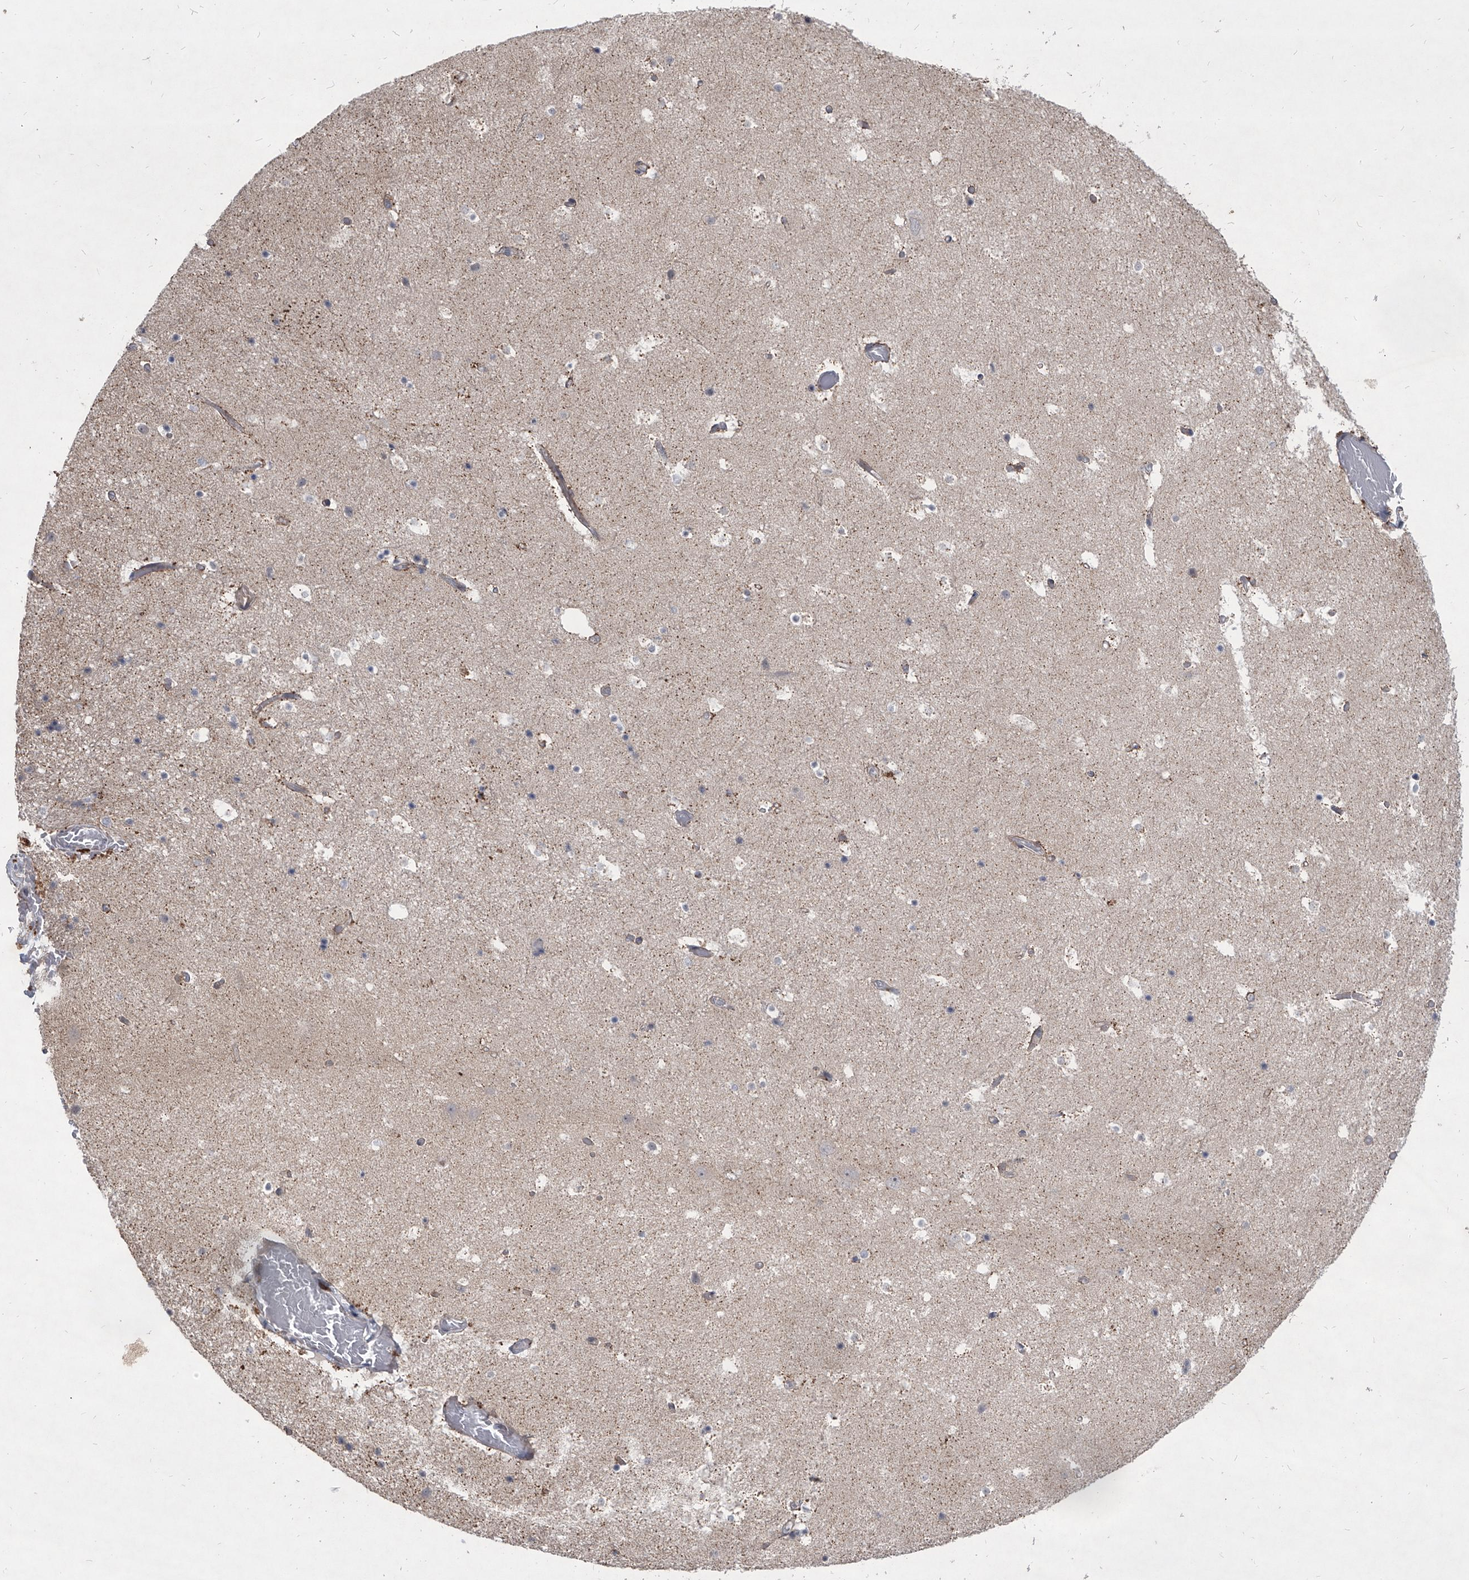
{"staining": {"intensity": "negative", "quantity": "none", "location": "none"}, "tissue": "hippocampus", "cell_type": "Glial cells", "image_type": "normal", "snomed": [{"axis": "morphology", "description": "Normal tissue, NOS"}, {"axis": "topography", "description": "Hippocampus"}], "caption": "DAB (3,3'-diaminobenzidine) immunohistochemical staining of unremarkable human hippocampus reveals no significant expression in glial cells. The staining is performed using DAB brown chromogen with nuclei counter-stained in using hematoxylin.", "gene": "HEATR6", "patient": {"sex": "female", "age": 52}}